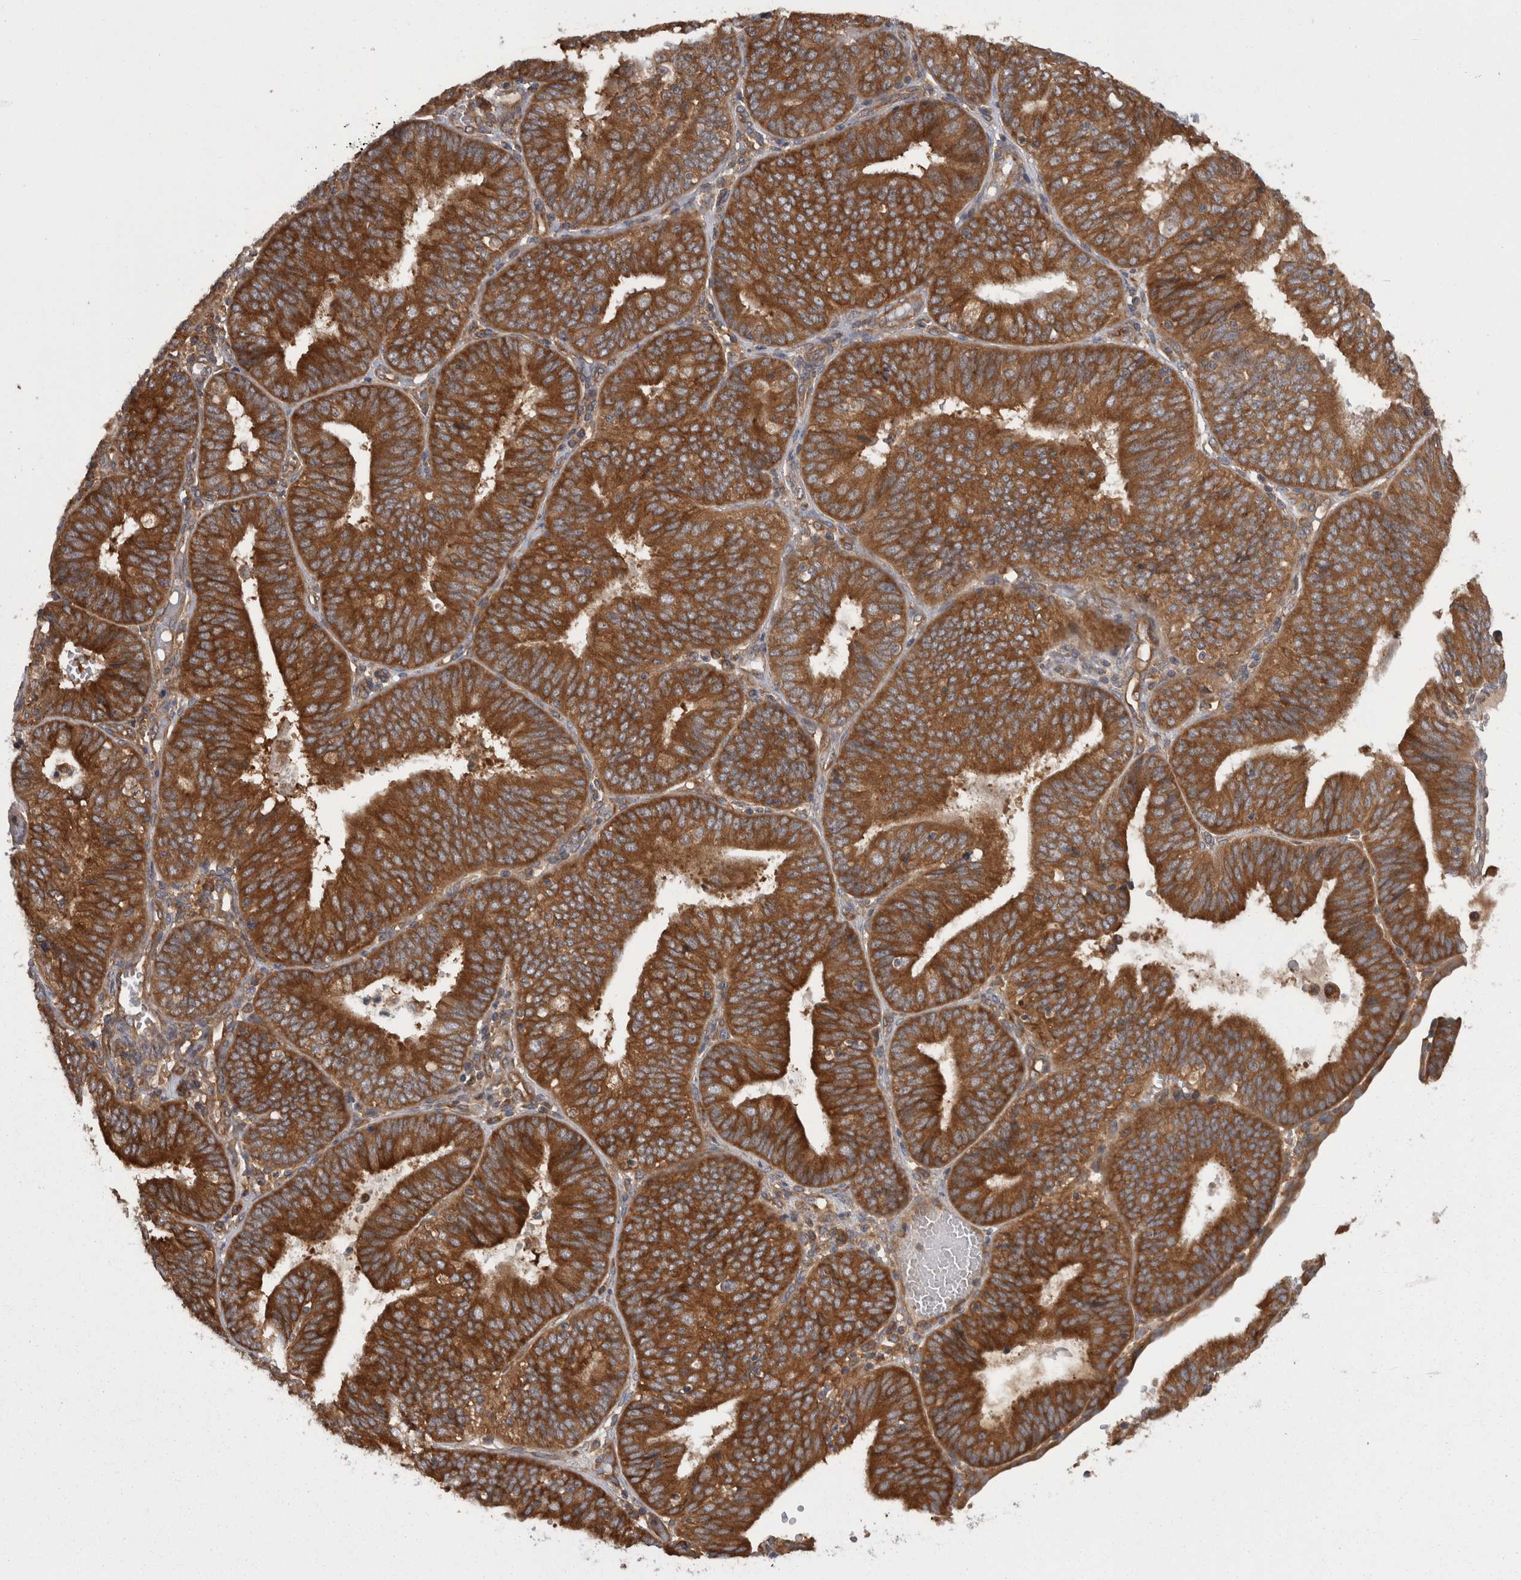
{"staining": {"intensity": "strong", "quantity": ">75%", "location": "cytoplasmic/membranous"}, "tissue": "endometrial cancer", "cell_type": "Tumor cells", "image_type": "cancer", "snomed": [{"axis": "morphology", "description": "Adenocarcinoma, NOS"}, {"axis": "topography", "description": "Endometrium"}], "caption": "A brown stain shows strong cytoplasmic/membranous expression of a protein in human endometrial cancer (adenocarcinoma) tumor cells. The staining was performed using DAB, with brown indicating positive protein expression. Nuclei are stained blue with hematoxylin.", "gene": "SMCR8", "patient": {"sex": "female", "age": 58}}